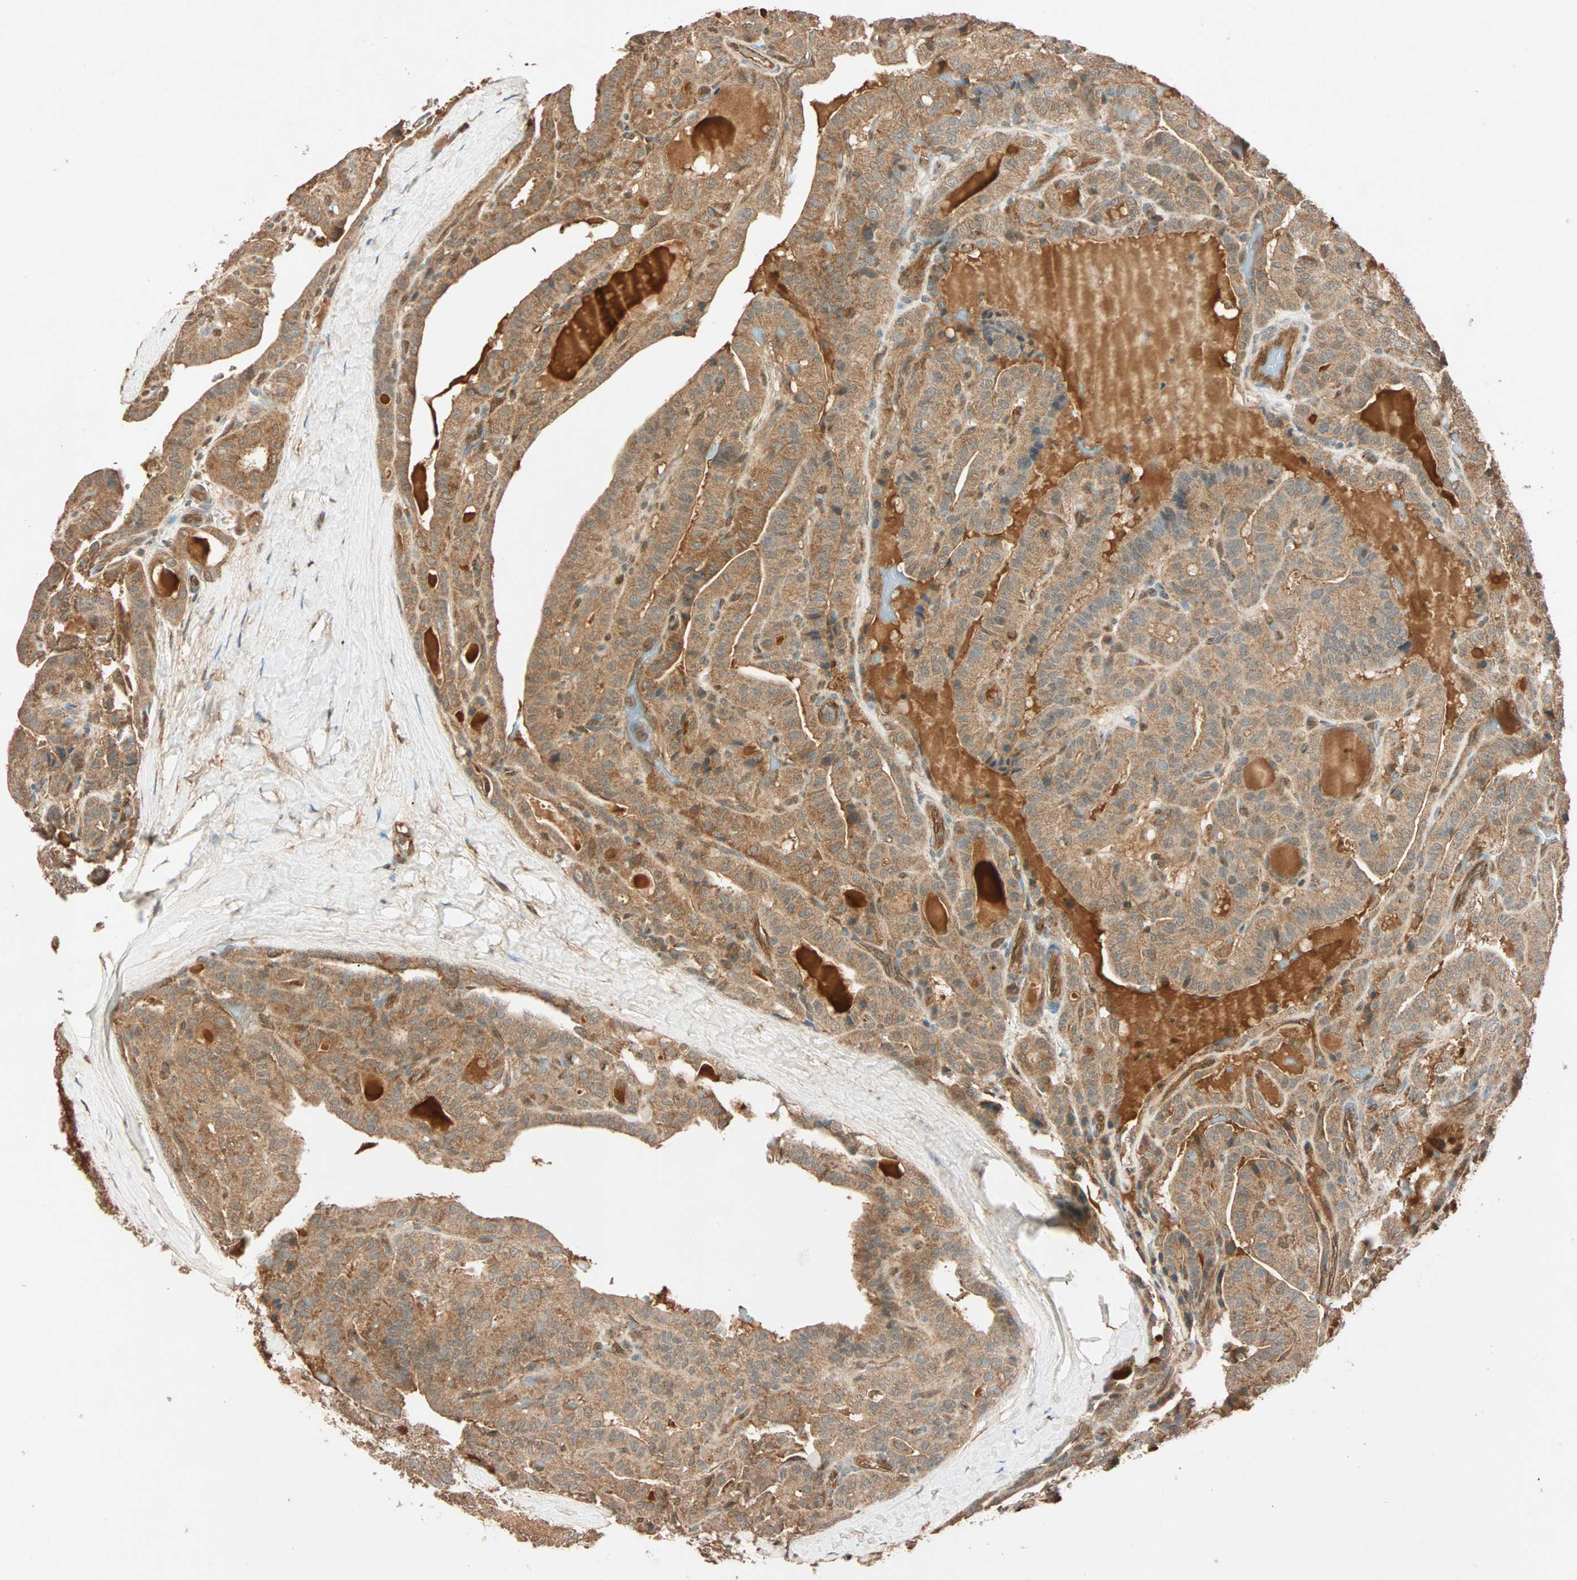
{"staining": {"intensity": "moderate", "quantity": ">75%", "location": "cytoplasmic/membranous"}, "tissue": "thyroid cancer", "cell_type": "Tumor cells", "image_type": "cancer", "snomed": [{"axis": "morphology", "description": "Papillary adenocarcinoma, NOS"}, {"axis": "topography", "description": "Thyroid gland"}], "caption": "A medium amount of moderate cytoplasmic/membranous staining is seen in about >75% of tumor cells in thyroid cancer (papillary adenocarcinoma) tissue.", "gene": "MAPK1", "patient": {"sex": "male", "age": 77}}